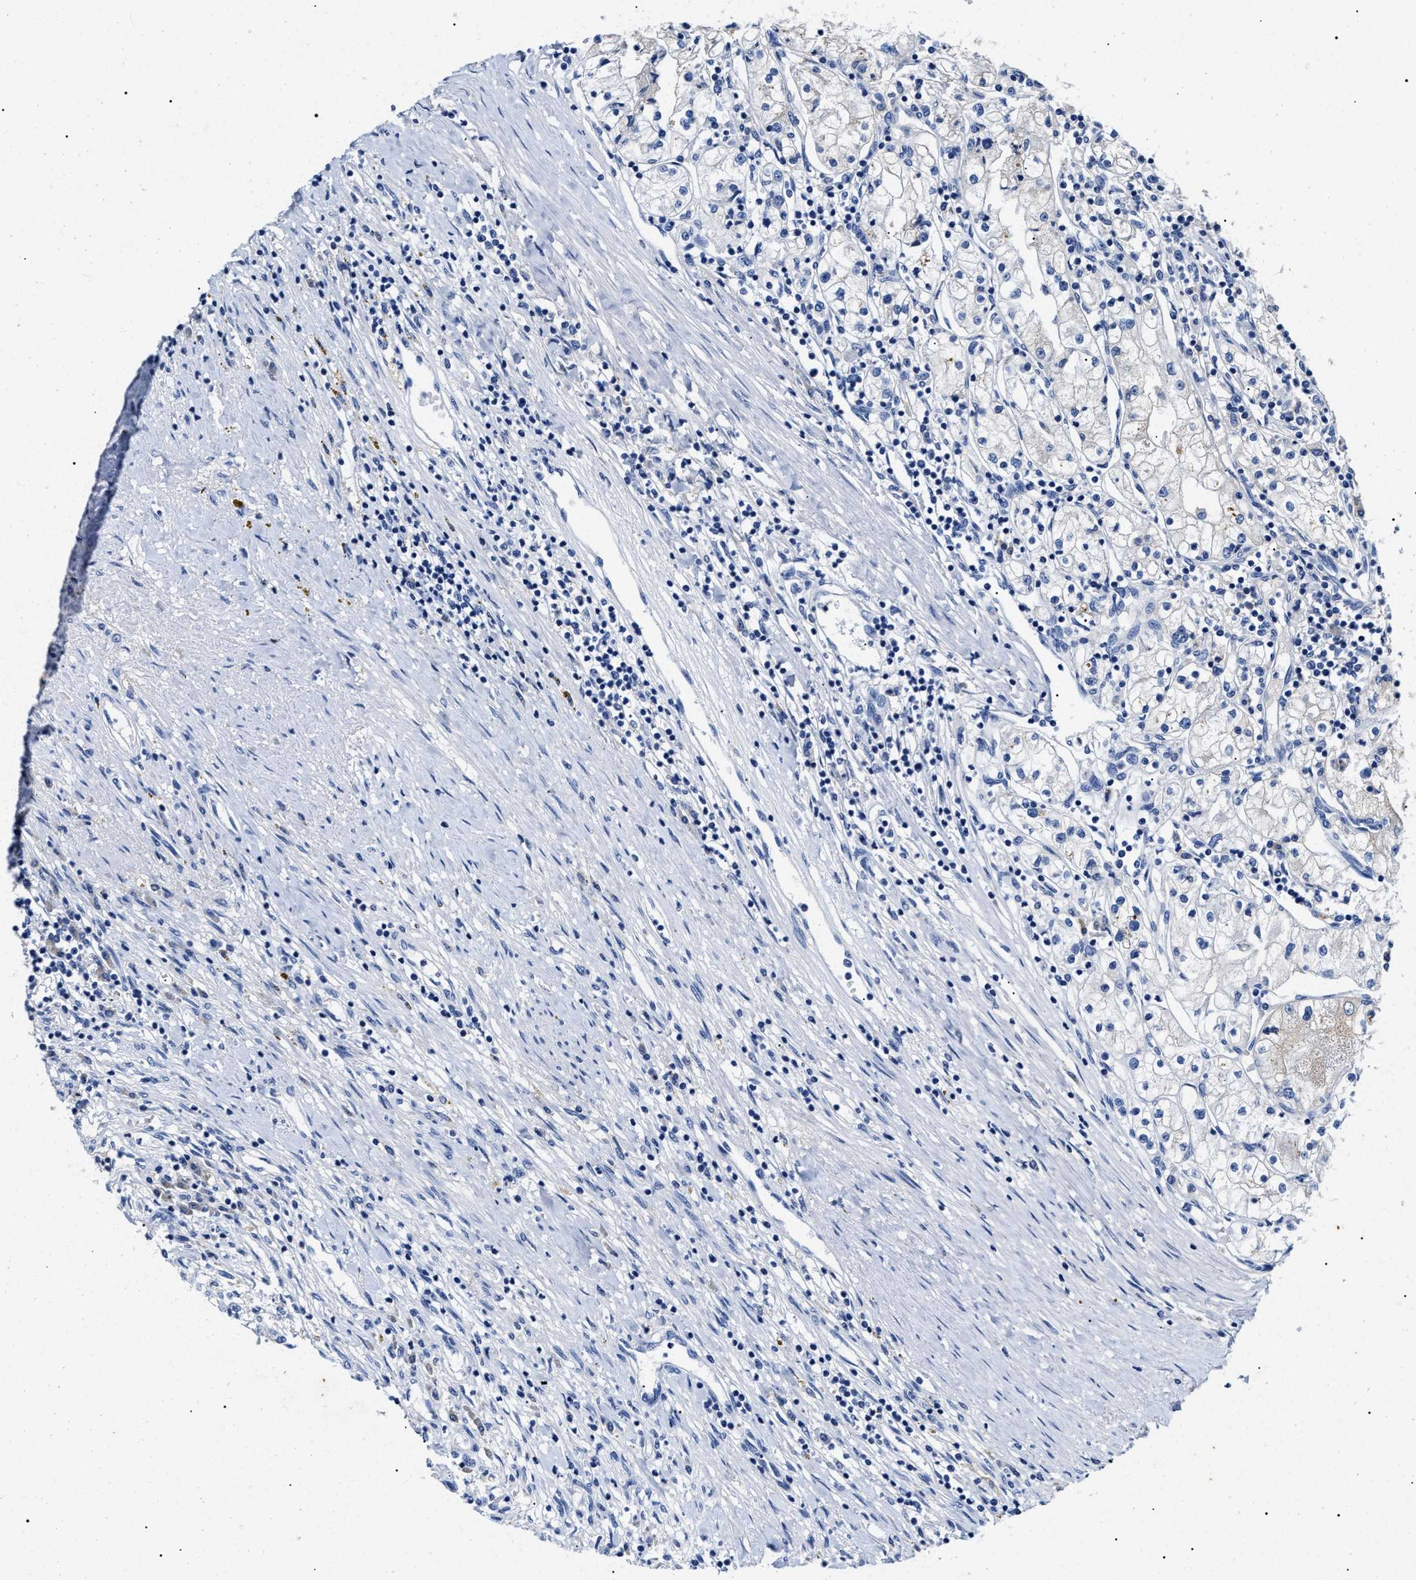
{"staining": {"intensity": "negative", "quantity": "none", "location": "none"}, "tissue": "renal cancer", "cell_type": "Tumor cells", "image_type": "cancer", "snomed": [{"axis": "morphology", "description": "Adenocarcinoma, NOS"}, {"axis": "topography", "description": "Kidney"}], "caption": "Tumor cells are negative for brown protein staining in renal adenocarcinoma. Brightfield microscopy of immunohistochemistry (IHC) stained with DAB (brown) and hematoxylin (blue), captured at high magnification.", "gene": "LRRC8E", "patient": {"sex": "male", "age": 68}}